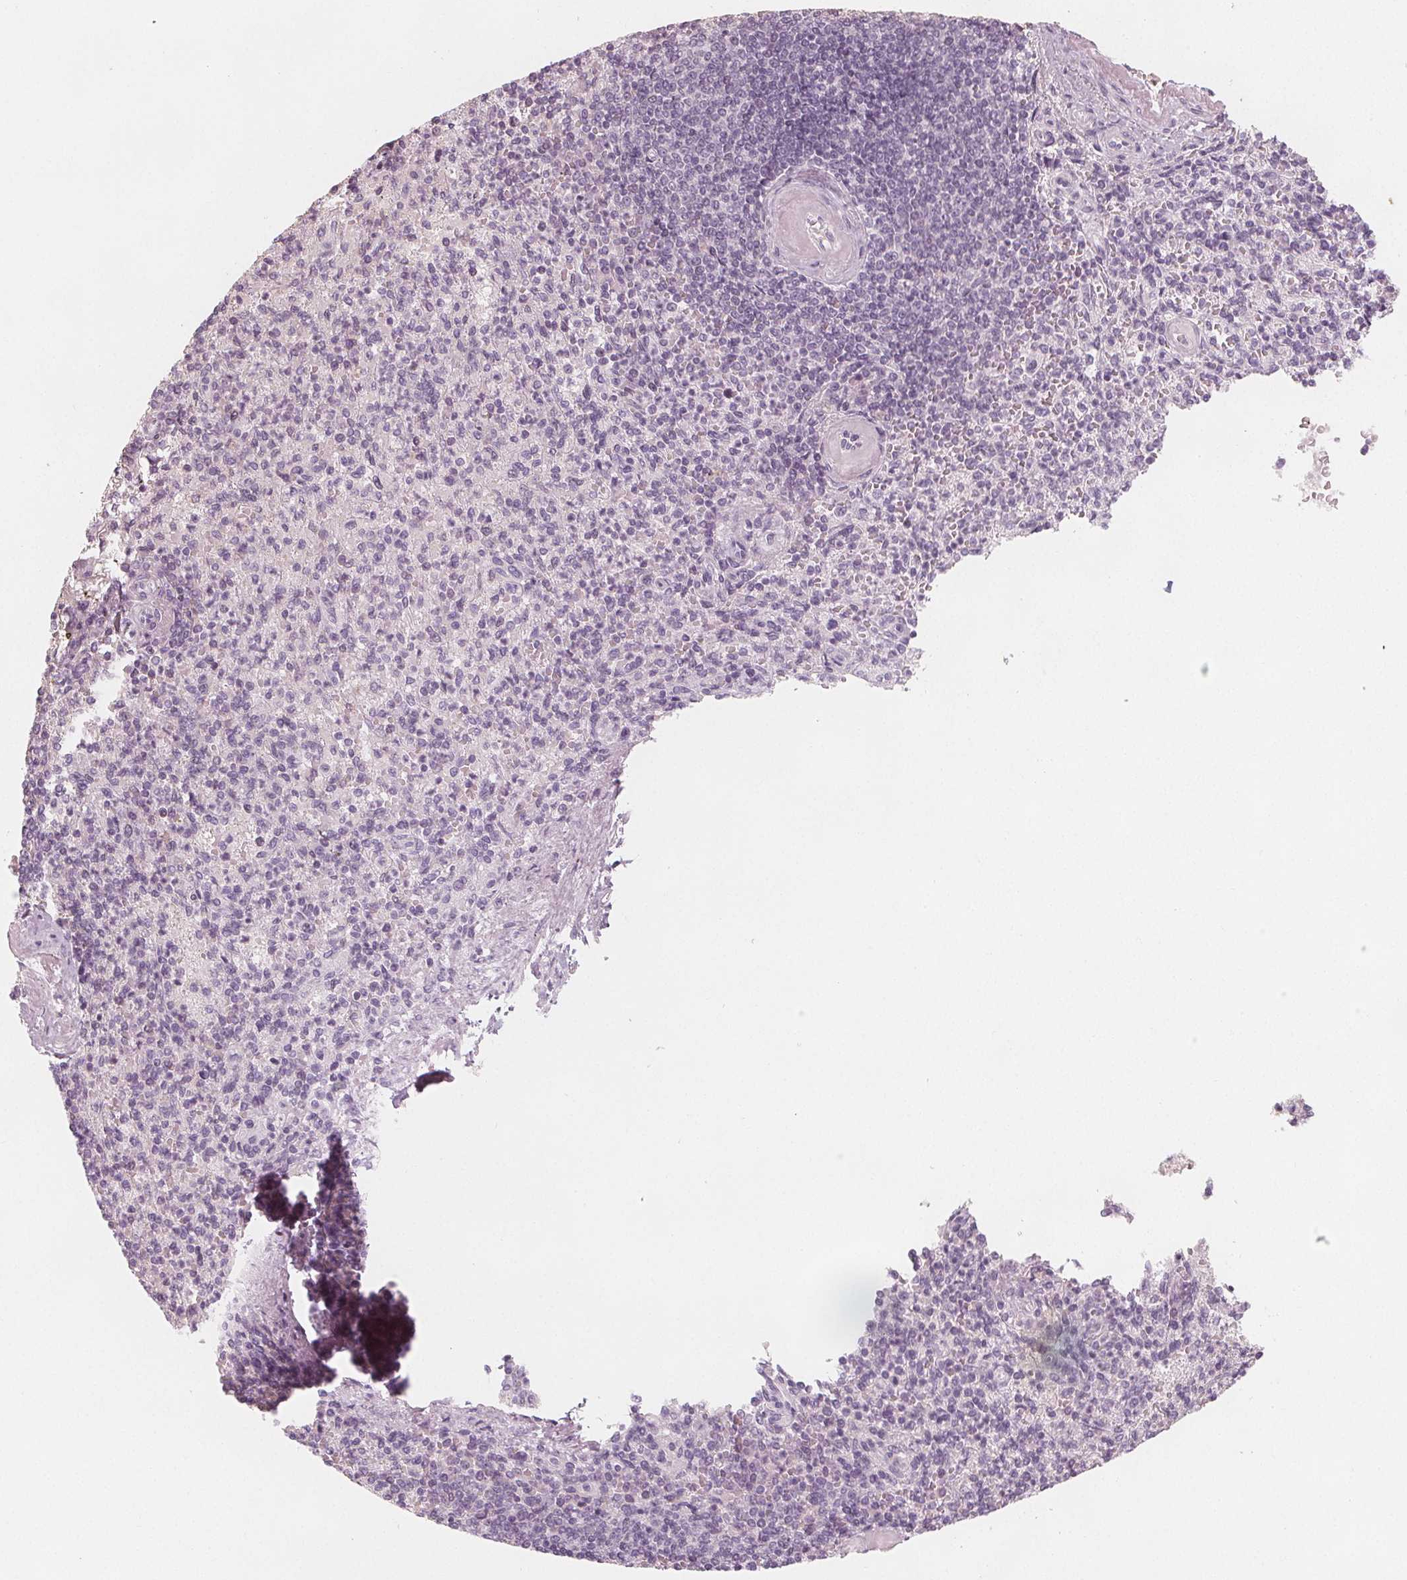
{"staining": {"intensity": "negative", "quantity": "none", "location": "none"}, "tissue": "spleen", "cell_type": "Cells in red pulp", "image_type": "normal", "snomed": [{"axis": "morphology", "description": "Normal tissue, NOS"}, {"axis": "topography", "description": "Spleen"}], "caption": "A high-resolution photomicrograph shows immunohistochemistry staining of benign spleen, which displays no significant positivity in cells in red pulp.", "gene": "MAP1A", "patient": {"sex": "female", "age": 74}}